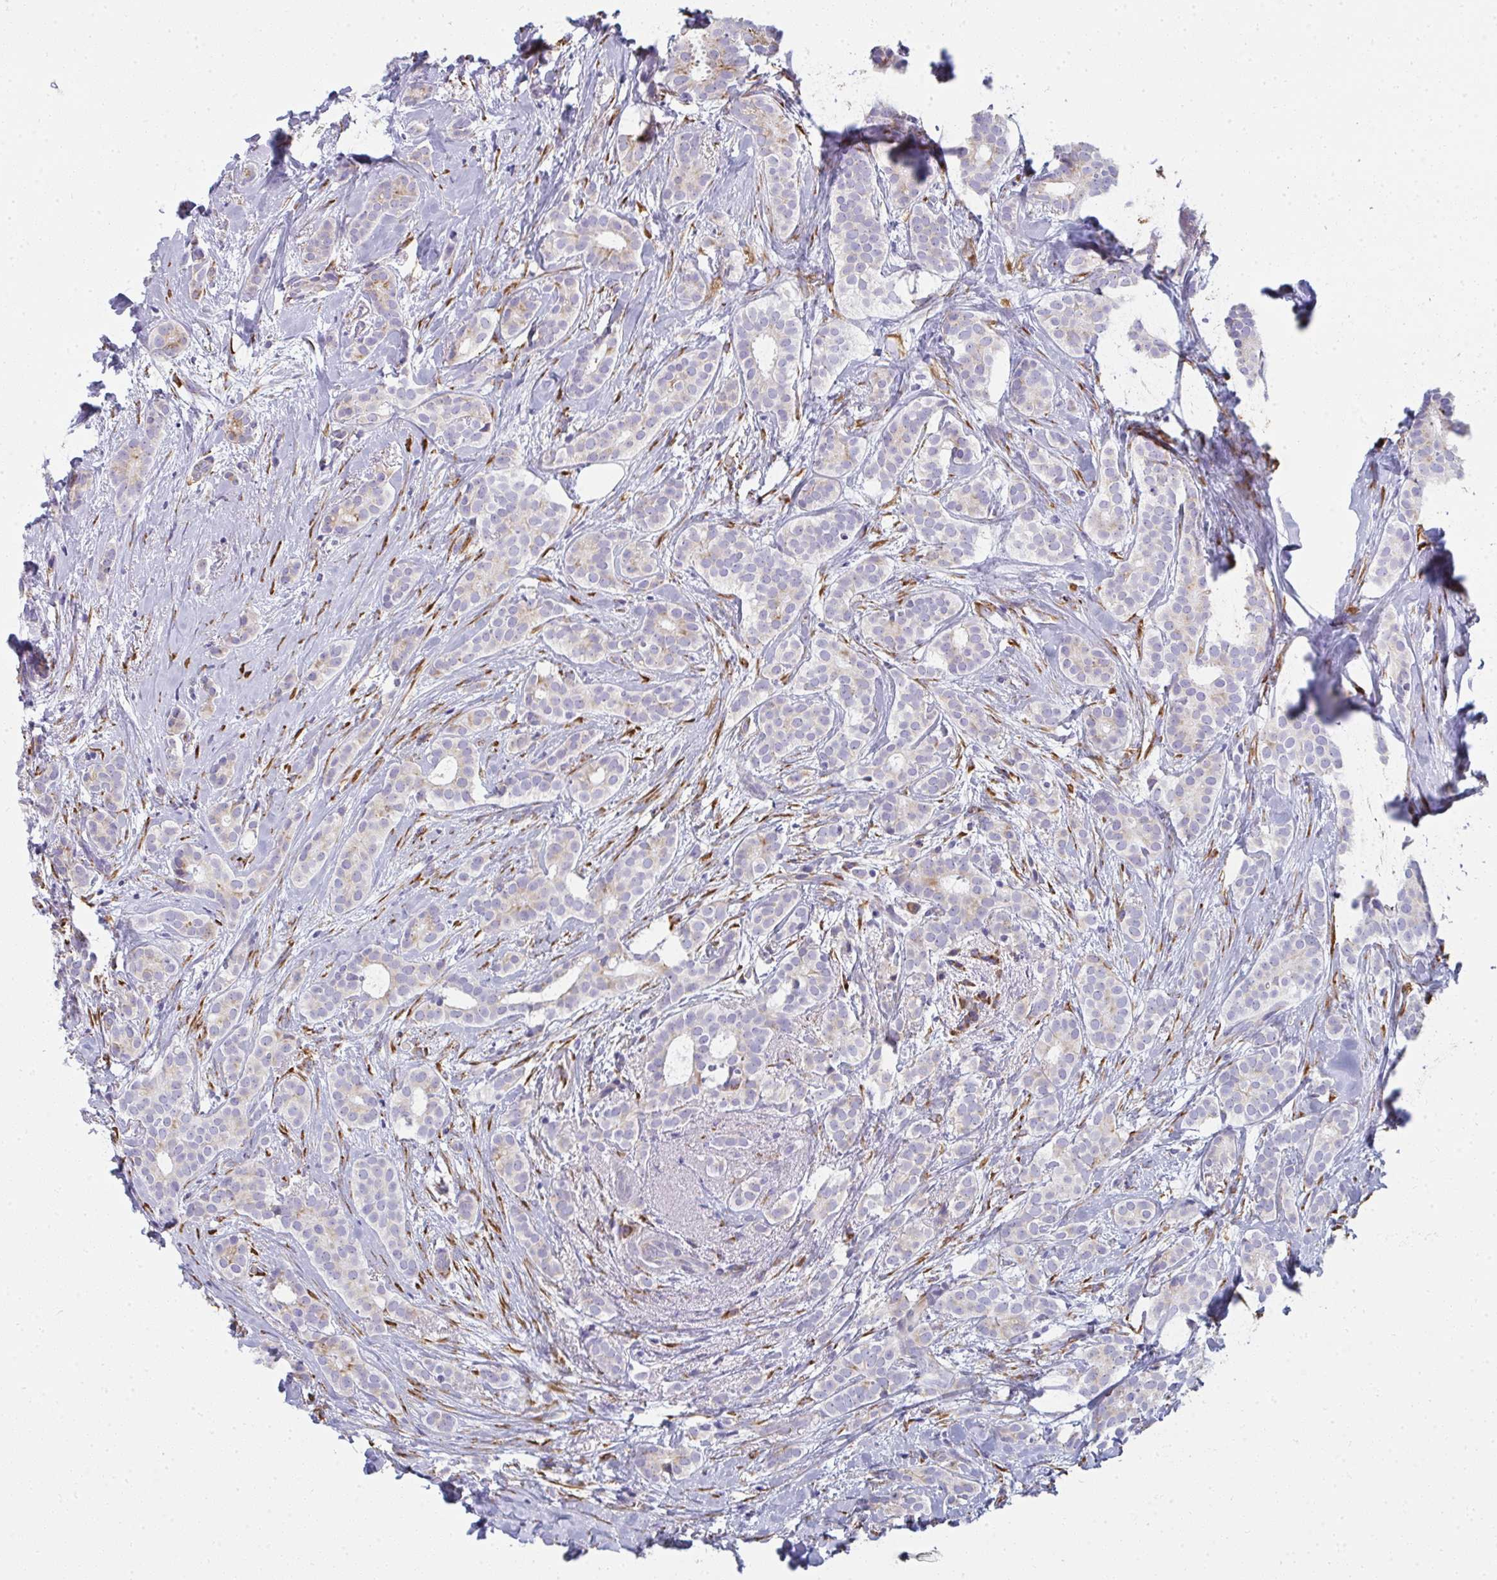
{"staining": {"intensity": "weak", "quantity": "<25%", "location": "cytoplasmic/membranous"}, "tissue": "breast cancer", "cell_type": "Tumor cells", "image_type": "cancer", "snomed": [{"axis": "morphology", "description": "Duct carcinoma"}, {"axis": "topography", "description": "Breast"}], "caption": "A high-resolution histopathology image shows immunohistochemistry (IHC) staining of infiltrating ductal carcinoma (breast), which reveals no significant staining in tumor cells. The staining was performed using DAB (3,3'-diaminobenzidine) to visualize the protein expression in brown, while the nuclei were stained in blue with hematoxylin (Magnification: 20x).", "gene": "SHROOM1", "patient": {"sex": "female", "age": 65}}